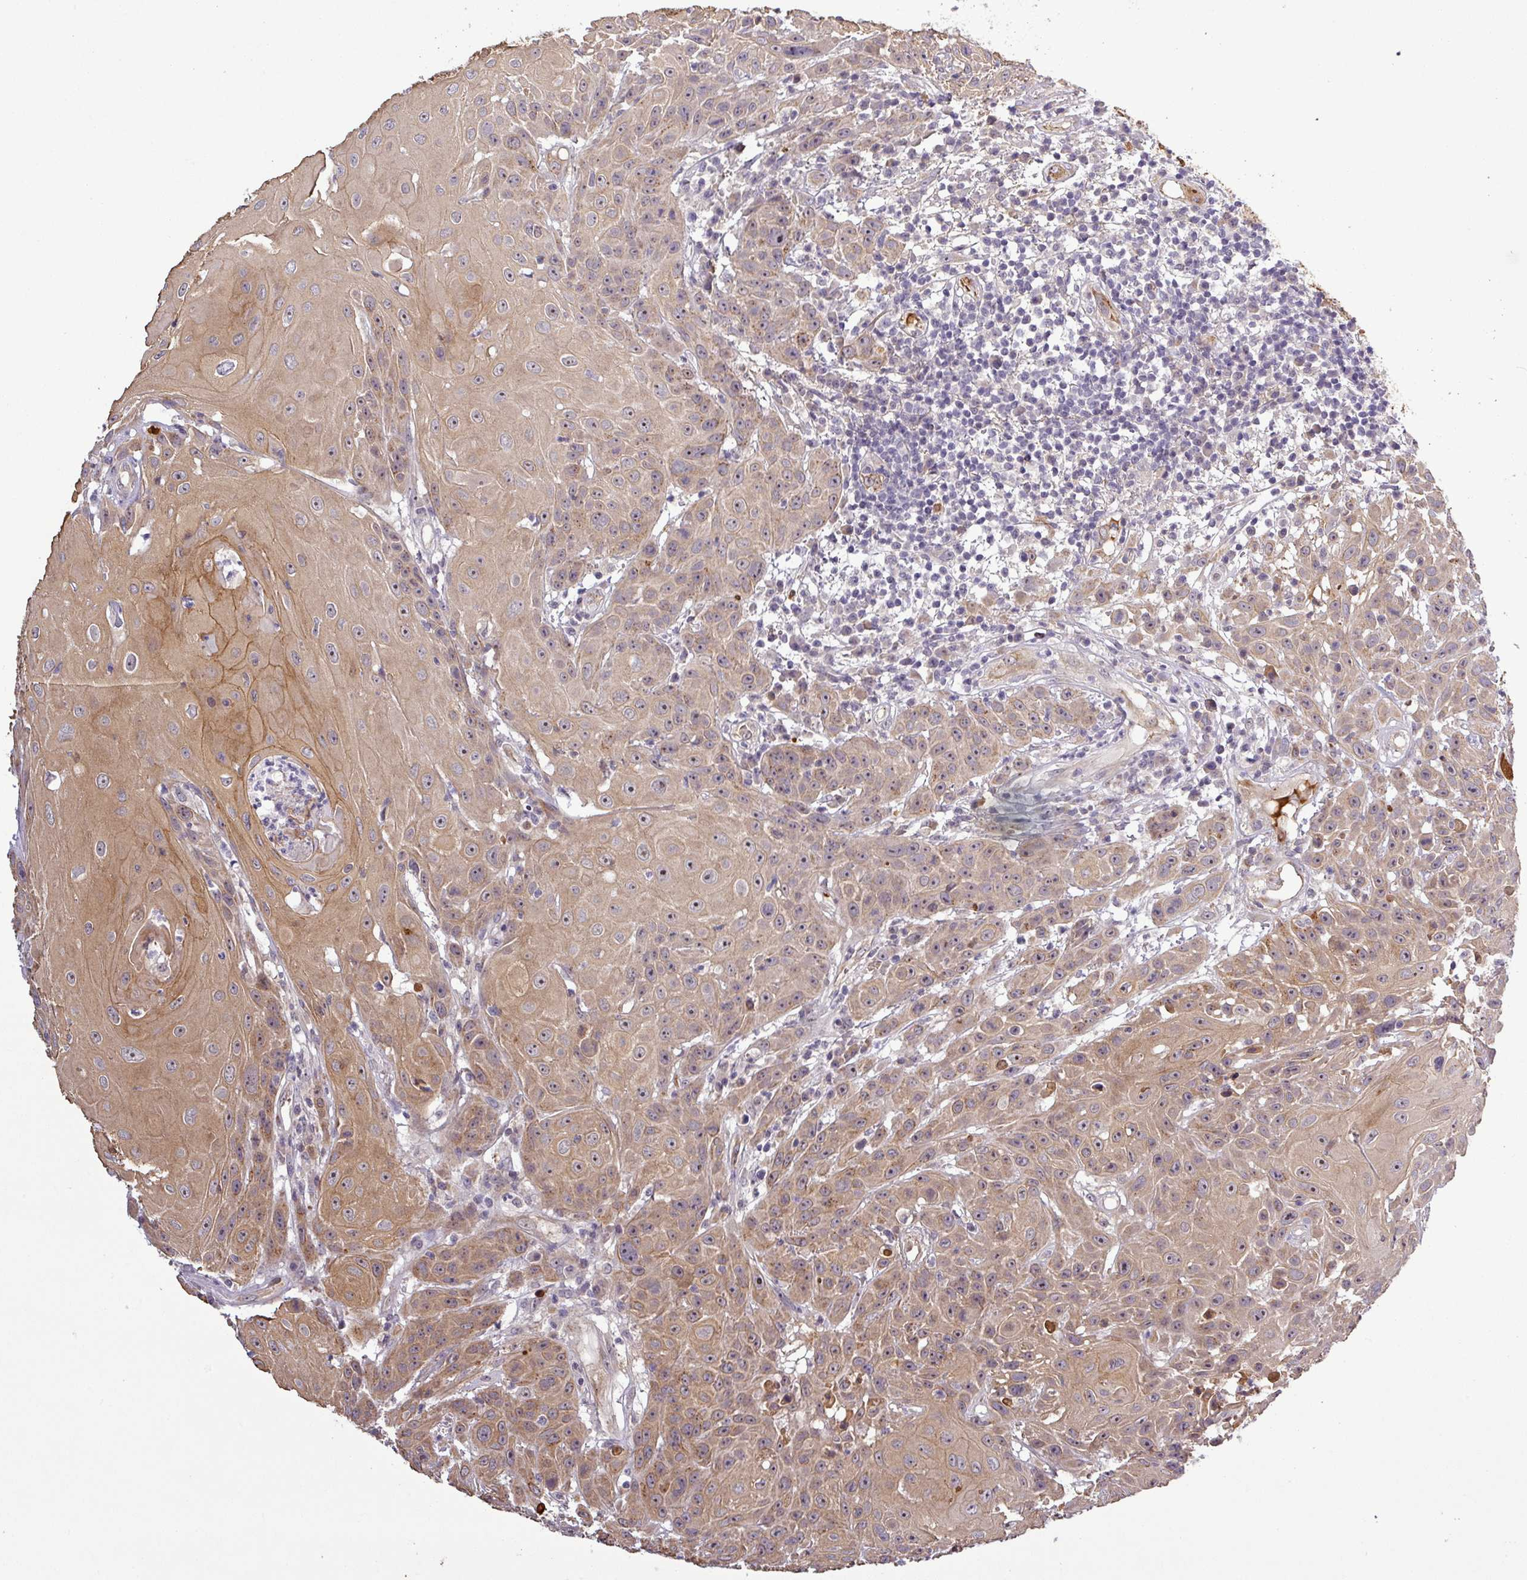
{"staining": {"intensity": "moderate", "quantity": ">75%", "location": "cytoplasmic/membranous,nuclear"}, "tissue": "head and neck cancer", "cell_type": "Tumor cells", "image_type": "cancer", "snomed": [{"axis": "morphology", "description": "Squamous cell carcinoma, NOS"}, {"axis": "topography", "description": "Skin"}, {"axis": "topography", "description": "Head-Neck"}], "caption": "A photomicrograph showing moderate cytoplasmic/membranous and nuclear positivity in about >75% of tumor cells in head and neck cancer, as visualized by brown immunohistochemical staining.", "gene": "PCDH1", "patient": {"sex": "male", "age": 80}}